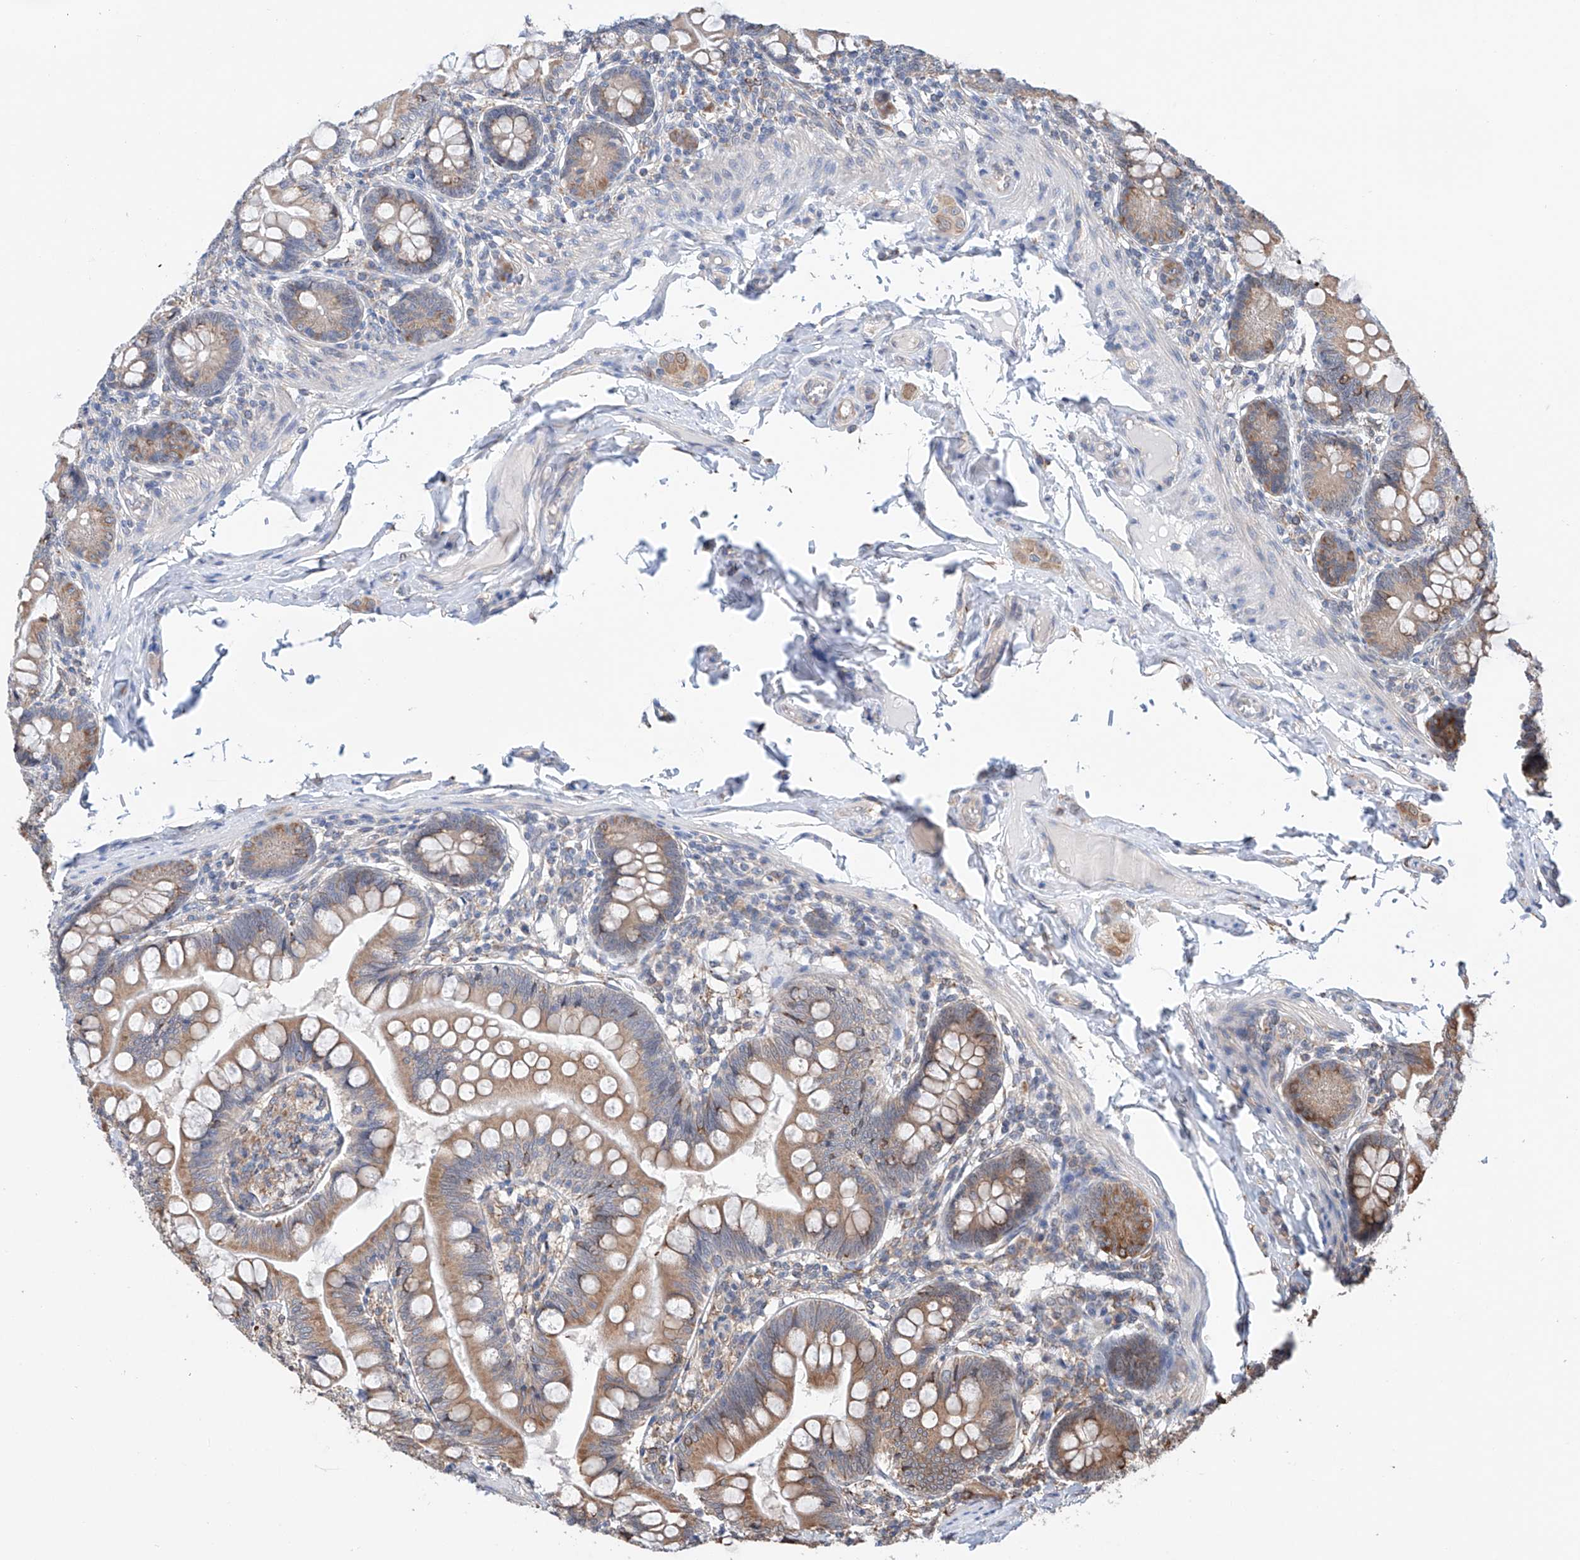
{"staining": {"intensity": "moderate", "quantity": ">75%", "location": "cytoplasmic/membranous"}, "tissue": "small intestine", "cell_type": "Glandular cells", "image_type": "normal", "snomed": [{"axis": "morphology", "description": "Normal tissue, NOS"}, {"axis": "topography", "description": "Small intestine"}], "caption": "Benign small intestine displays moderate cytoplasmic/membranous staining in approximately >75% of glandular cells.", "gene": "DNAH8", "patient": {"sex": "male", "age": 7}}